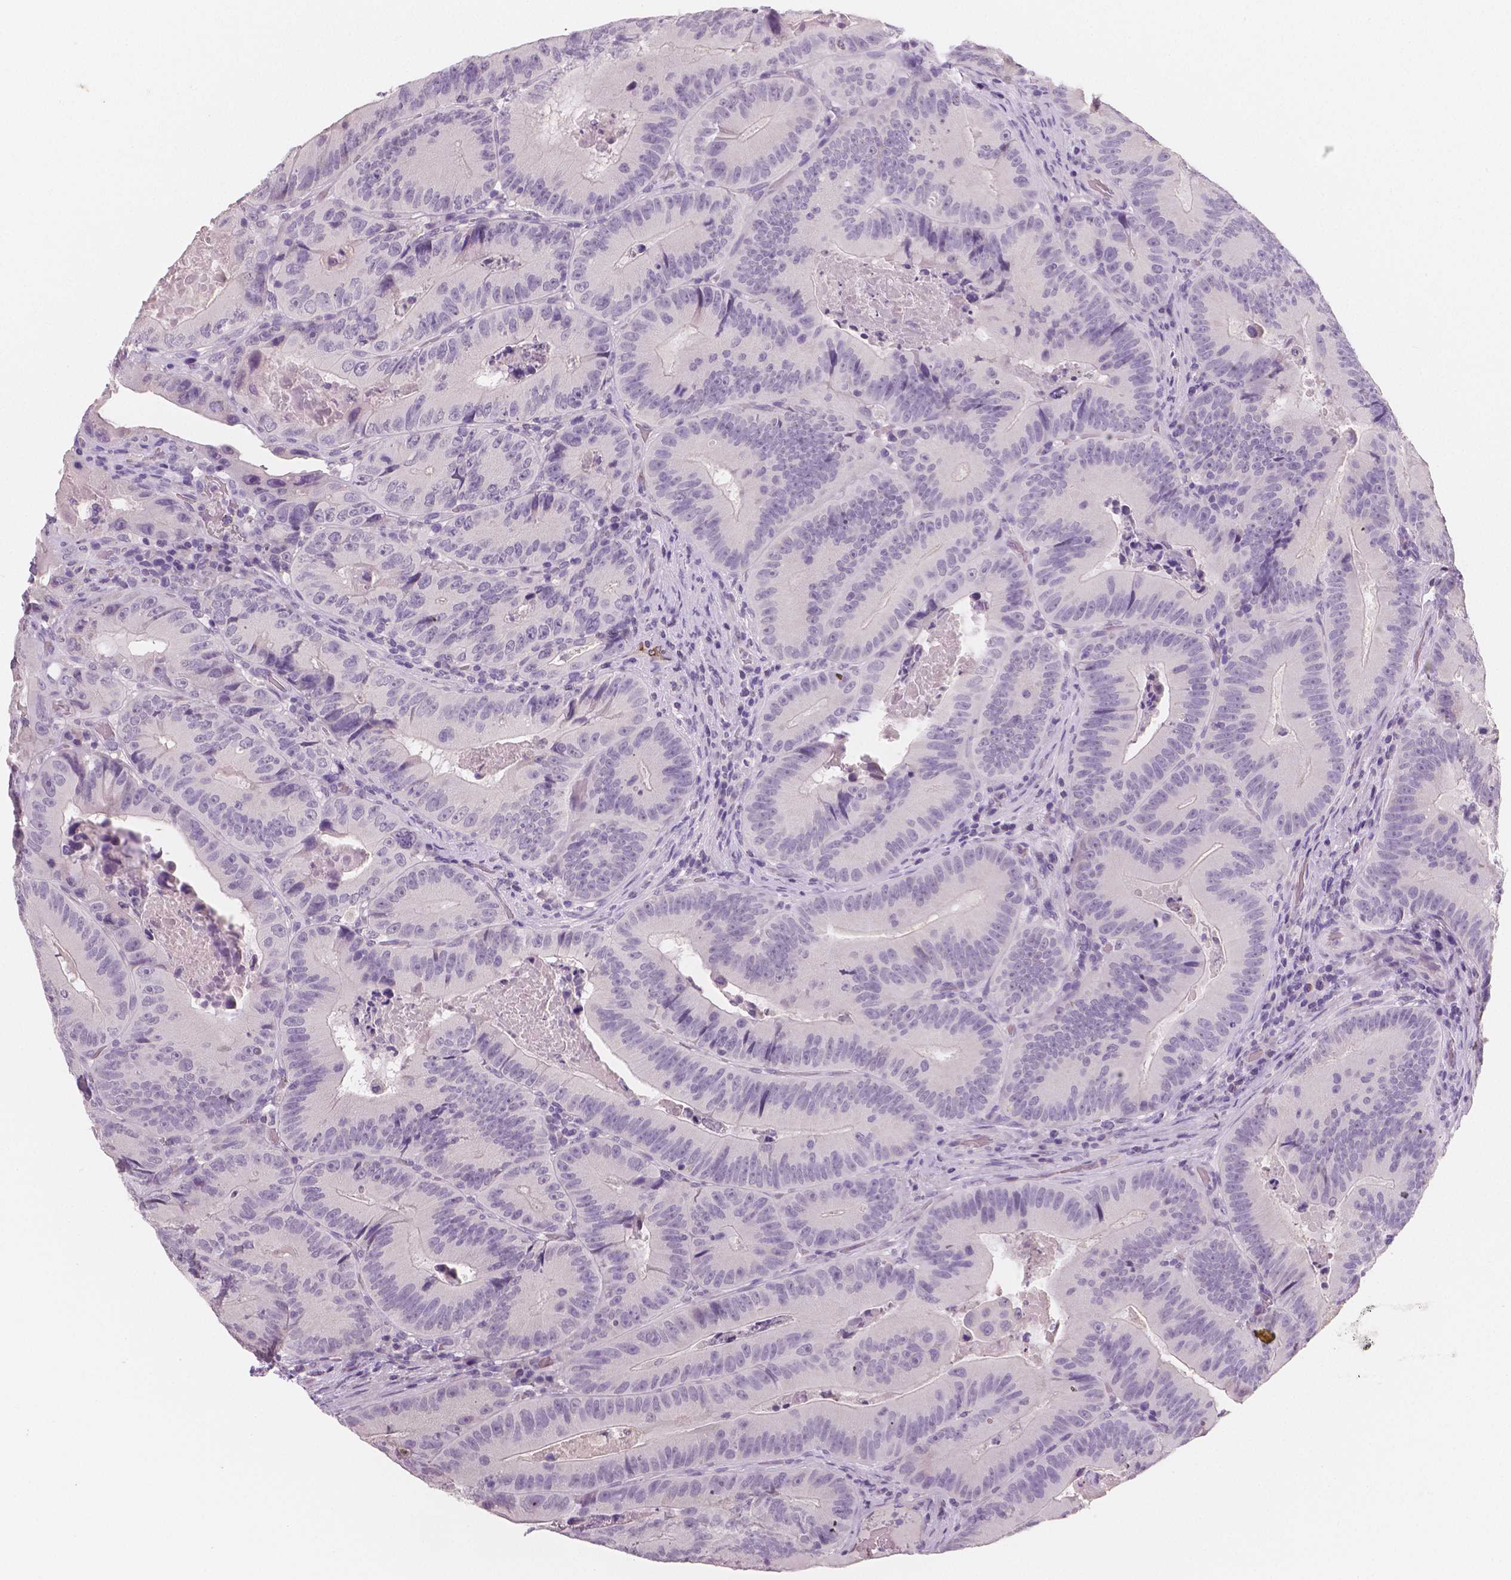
{"staining": {"intensity": "negative", "quantity": "none", "location": "none"}, "tissue": "colorectal cancer", "cell_type": "Tumor cells", "image_type": "cancer", "snomed": [{"axis": "morphology", "description": "Adenocarcinoma, NOS"}, {"axis": "topography", "description": "Colon"}], "caption": "DAB (3,3'-diaminobenzidine) immunohistochemical staining of colorectal adenocarcinoma displays no significant positivity in tumor cells.", "gene": "TSPAN7", "patient": {"sex": "female", "age": 86}}